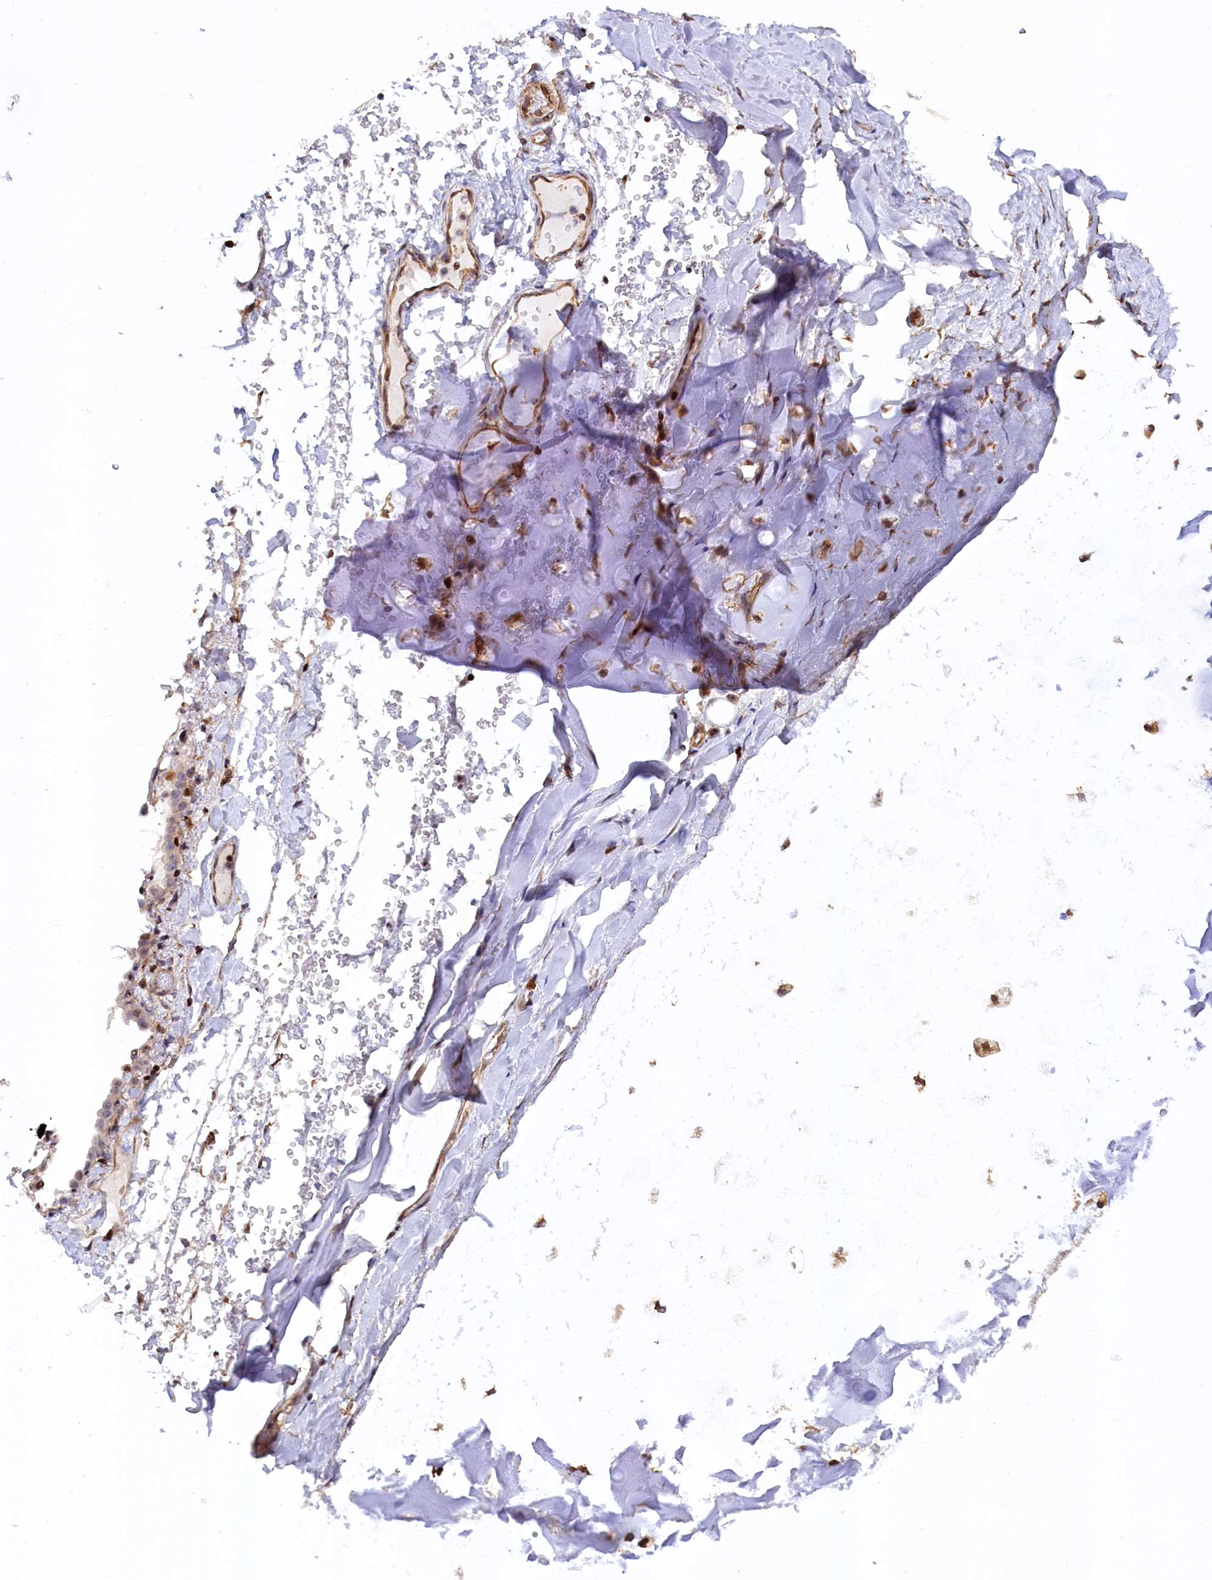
{"staining": {"intensity": "negative", "quantity": "none", "location": "none"}, "tissue": "adipose tissue", "cell_type": "Adipocytes", "image_type": "normal", "snomed": [{"axis": "morphology", "description": "Normal tissue, NOS"}, {"axis": "topography", "description": "Lymph node"}, {"axis": "topography", "description": "Cartilage tissue"}, {"axis": "topography", "description": "Bronchus"}], "caption": "Immunohistochemistry (IHC) image of normal human adipose tissue stained for a protein (brown), which exhibits no positivity in adipocytes.", "gene": "TGDS", "patient": {"sex": "male", "age": 63}}